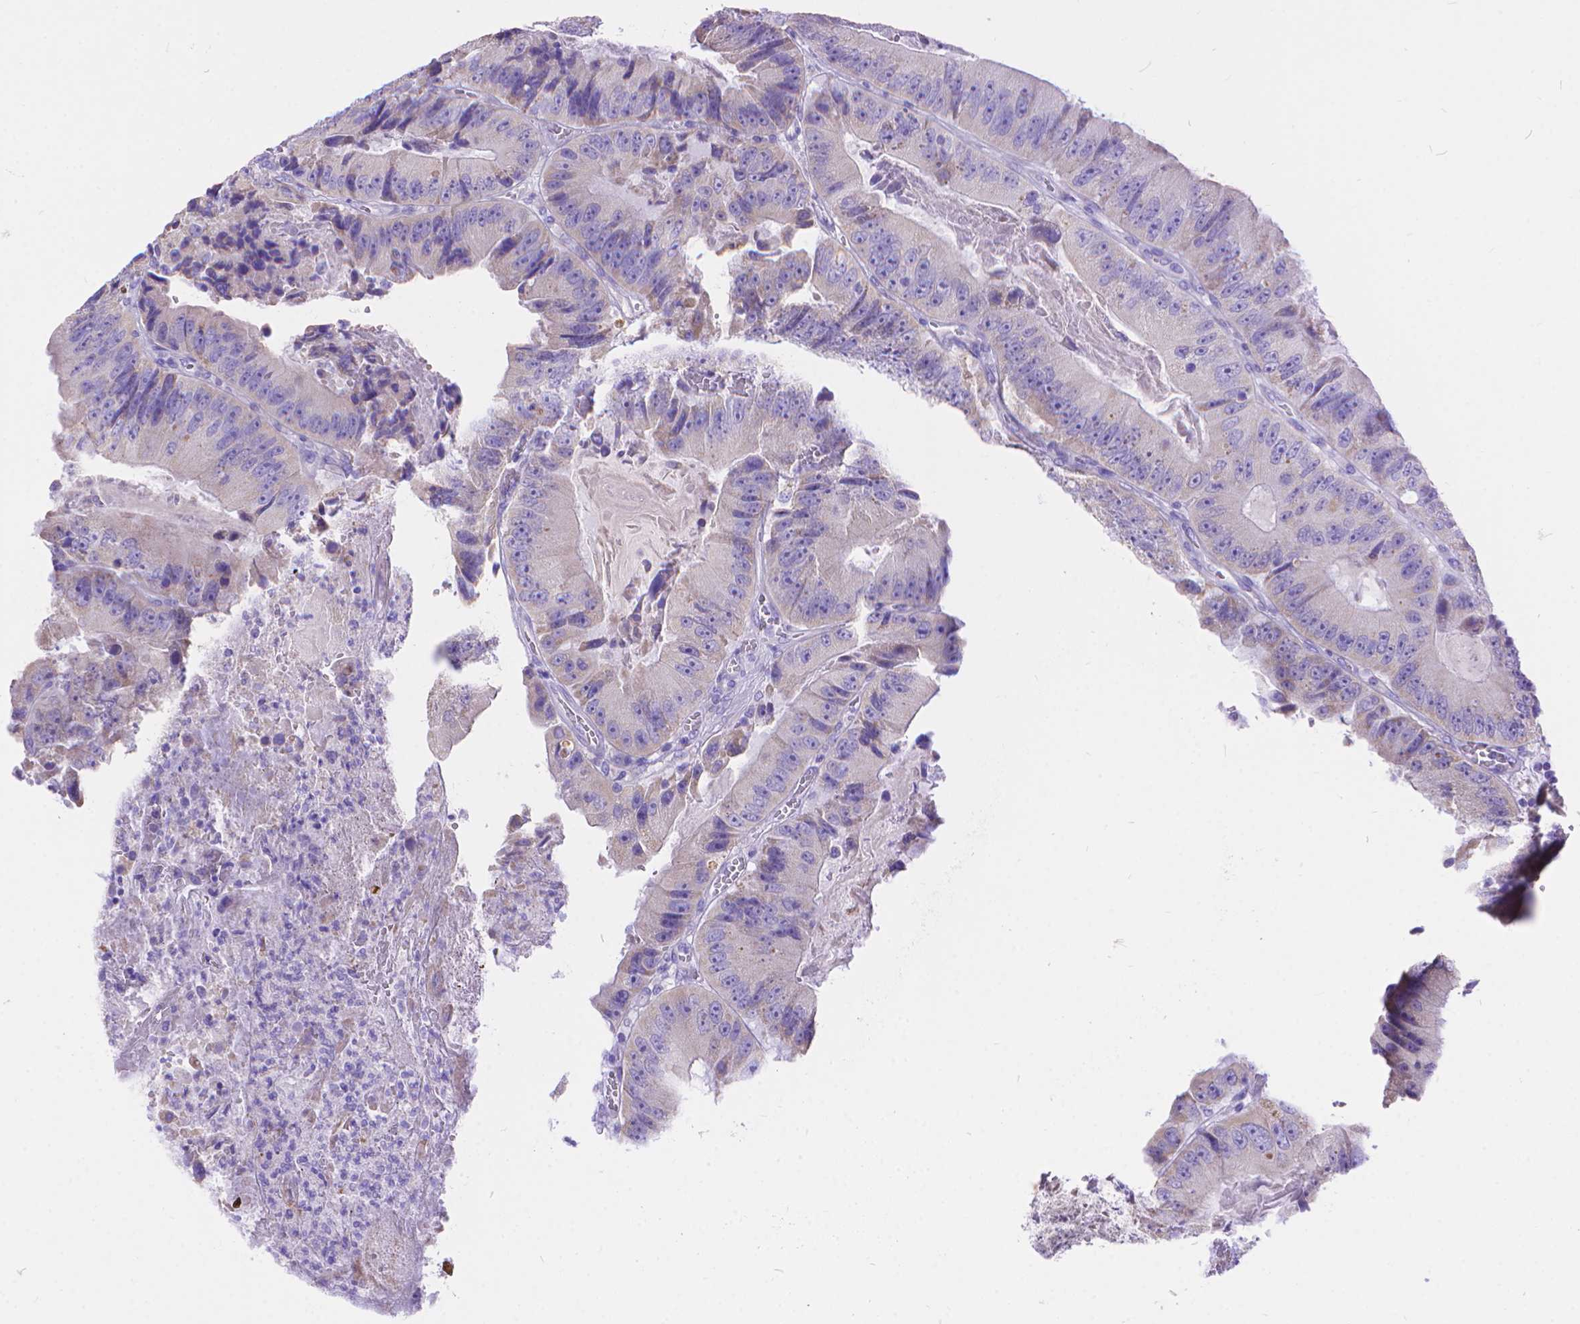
{"staining": {"intensity": "negative", "quantity": "none", "location": "none"}, "tissue": "colorectal cancer", "cell_type": "Tumor cells", "image_type": "cancer", "snomed": [{"axis": "morphology", "description": "Adenocarcinoma, NOS"}, {"axis": "topography", "description": "Colon"}], "caption": "High magnification brightfield microscopy of colorectal cancer (adenocarcinoma) stained with DAB (brown) and counterstained with hematoxylin (blue): tumor cells show no significant positivity.", "gene": "DHRS2", "patient": {"sex": "female", "age": 86}}